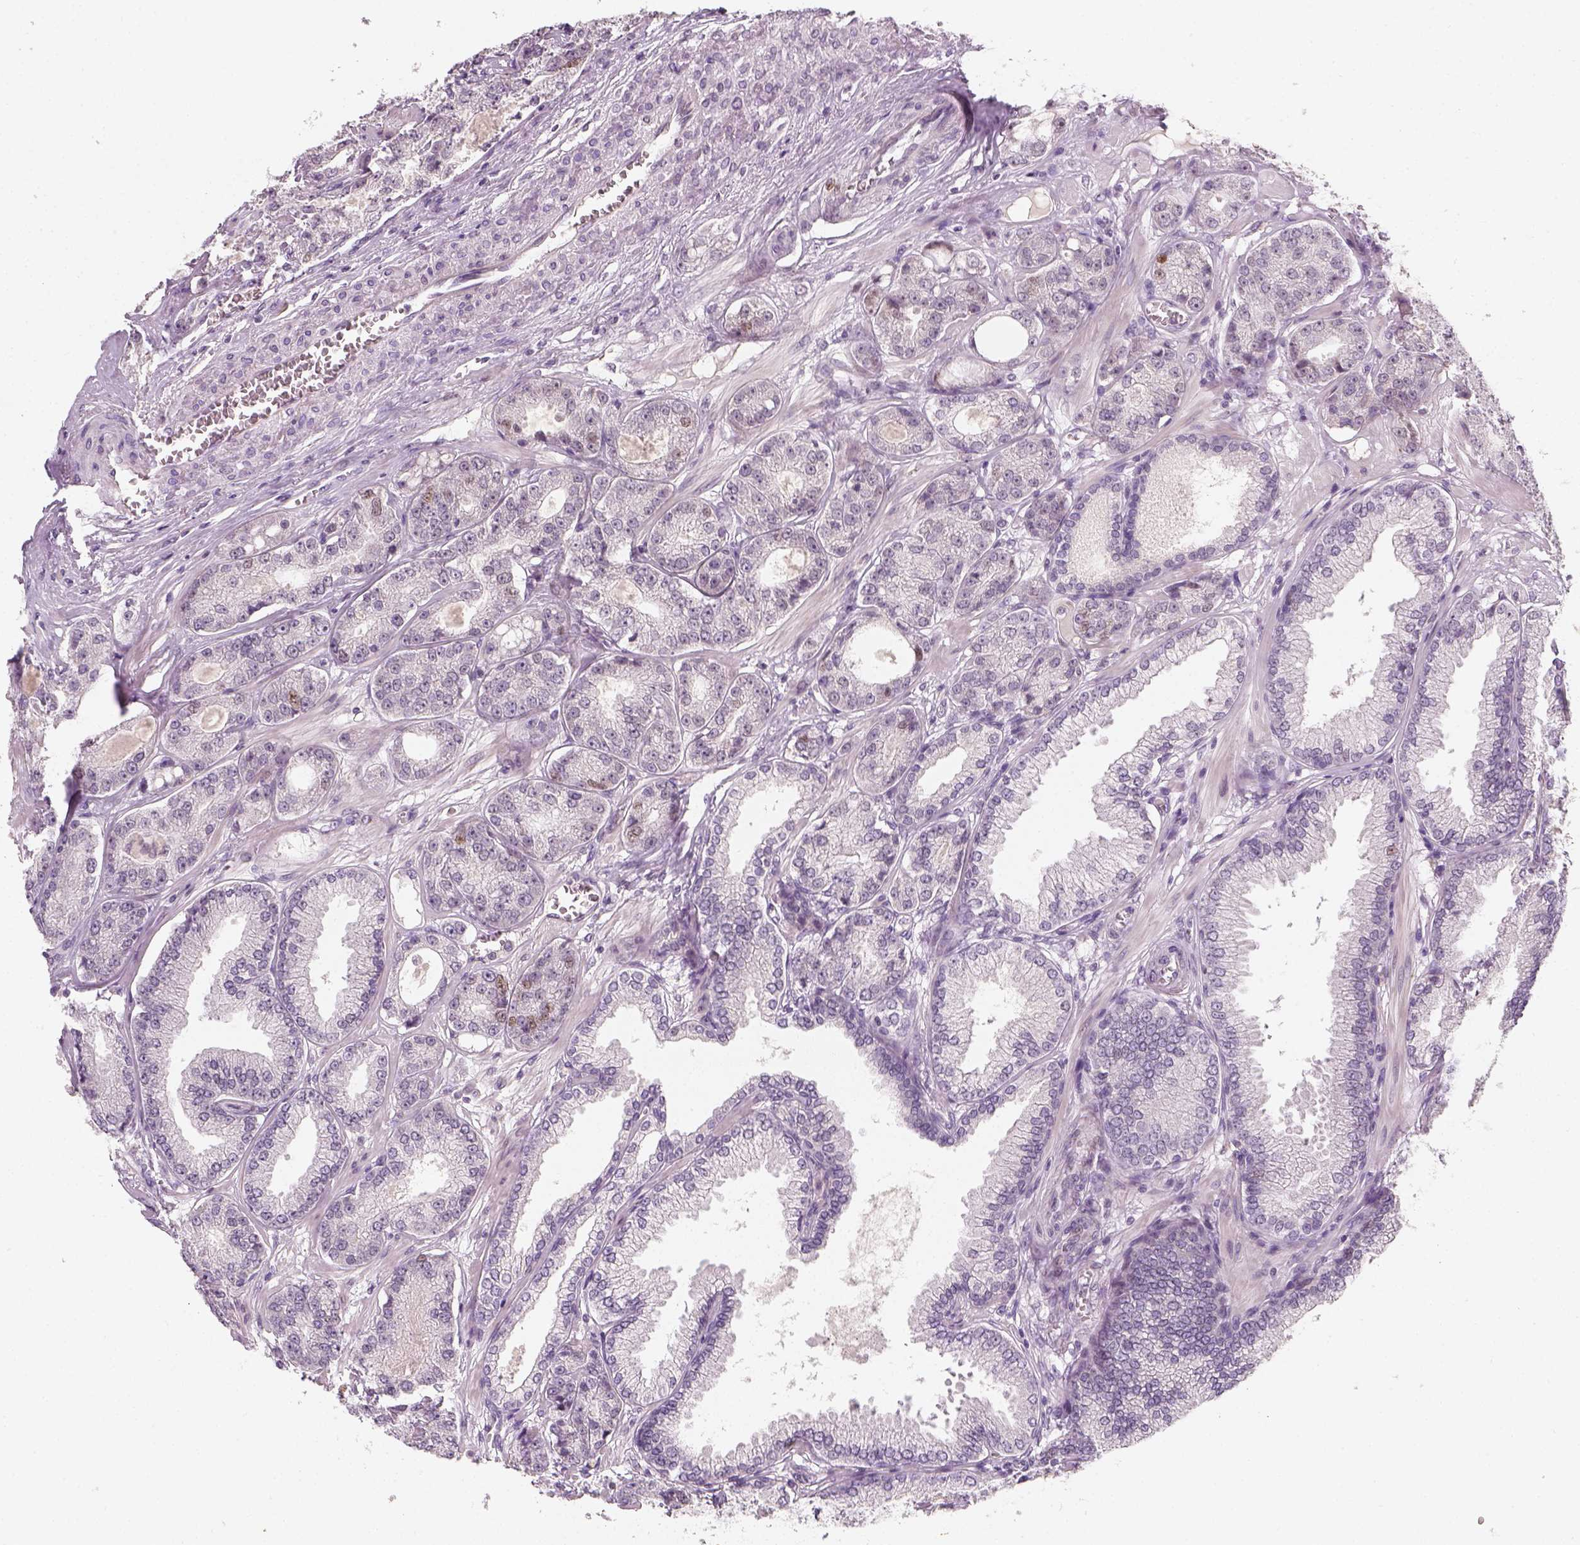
{"staining": {"intensity": "negative", "quantity": "none", "location": "none"}, "tissue": "prostate cancer", "cell_type": "Tumor cells", "image_type": "cancer", "snomed": [{"axis": "morphology", "description": "Adenocarcinoma, NOS"}, {"axis": "topography", "description": "Prostate"}], "caption": "This photomicrograph is of prostate cancer (adenocarcinoma) stained with immunohistochemistry to label a protein in brown with the nuclei are counter-stained blue. There is no staining in tumor cells.", "gene": "TP53", "patient": {"sex": "male", "age": 64}}